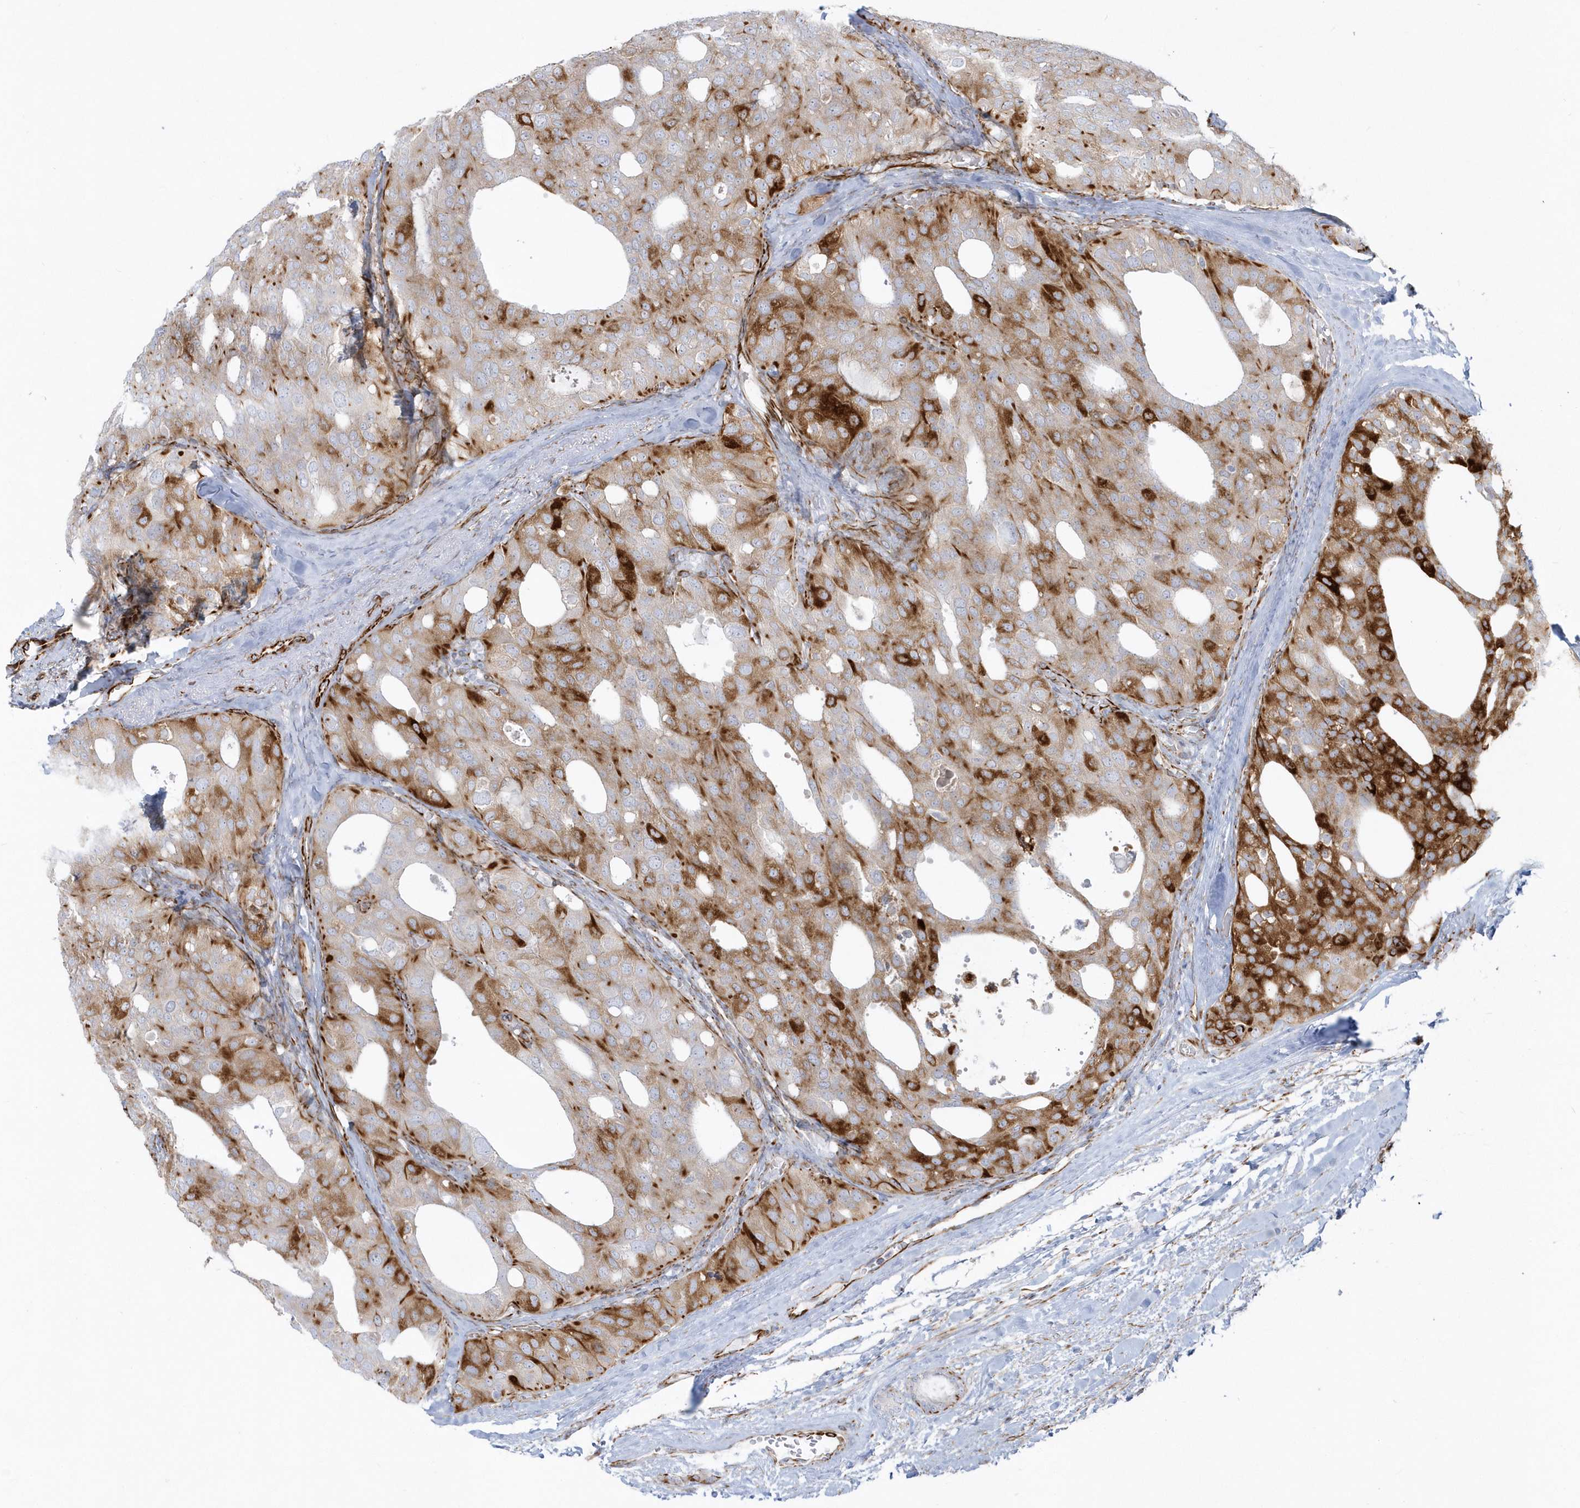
{"staining": {"intensity": "strong", "quantity": "<25%", "location": "cytoplasmic/membranous"}, "tissue": "thyroid cancer", "cell_type": "Tumor cells", "image_type": "cancer", "snomed": [{"axis": "morphology", "description": "Follicular adenoma carcinoma, NOS"}, {"axis": "topography", "description": "Thyroid gland"}], "caption": "Thyroid cancer stained with DAB (3,3'-diaminobenzidine) IHC reveals medium levels of strong cytoplasmic/membranous staining in approximately <25% of tumor cells. (DAB IHC, brown staining for protein, blue staining for nuclei).", "gene": "PPIL6", "patient": {"sex": "male", "age": 75}}